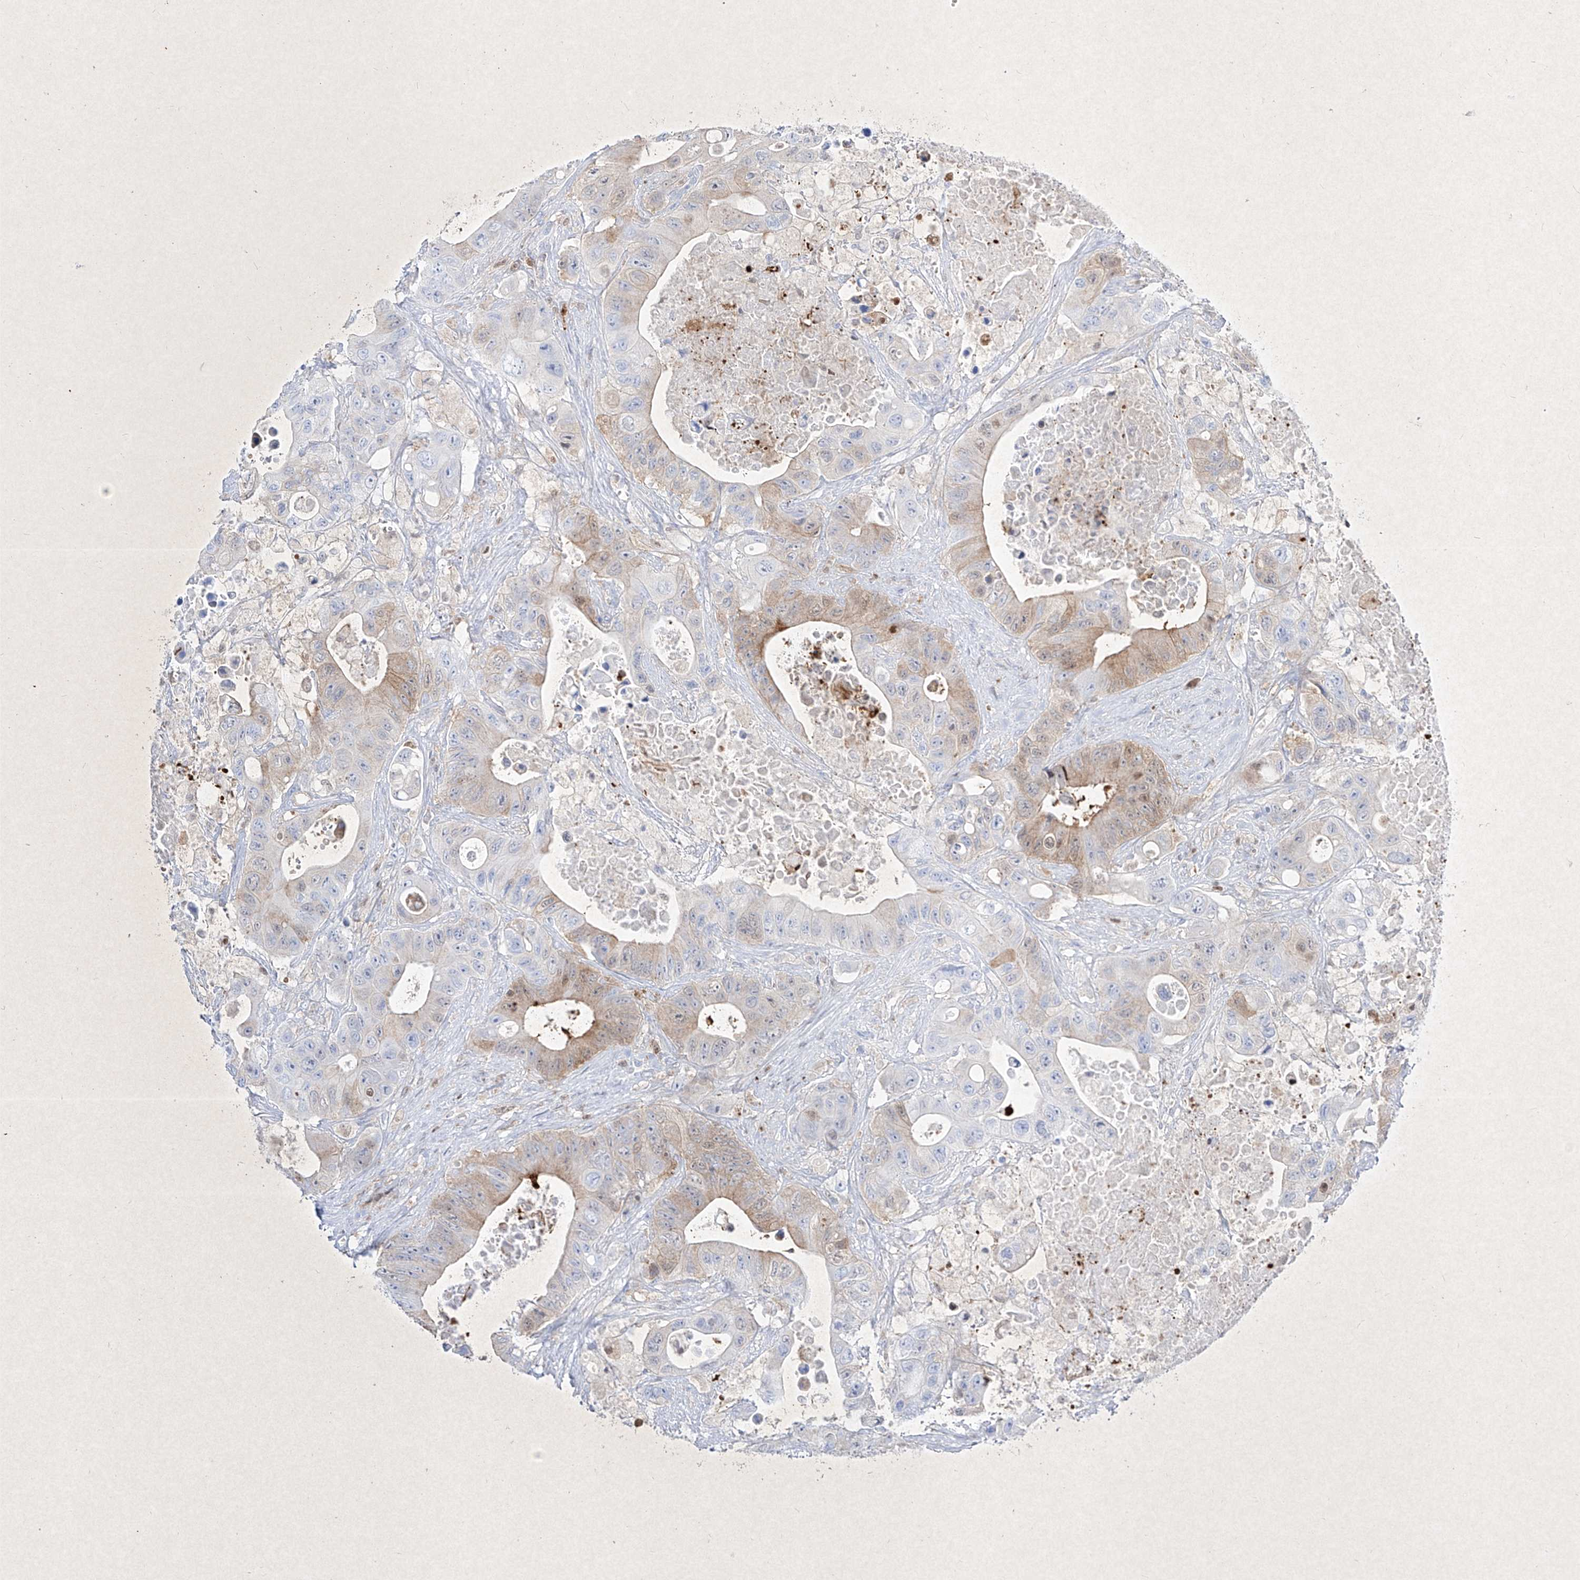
{"staining": {"intensity": "moderate", "quantity": "<25%", "location": "cytoplasmic/membranous,nuclear"}, "tissue": "colorectal cancer", "cell_type": "Tumor cells", "image_type": "cancer", "snomed": [{"axis": "morphology", "description": "Adenocarcinoma, NOS"}, {"axis": "topography", "description": "Colon"}], "caption": "A low amount of moderate cytoplasmic/membranous and nuclear staining is appreciated in about <25% of tumor cells in adenocarcinoma (colorectal) tissue.", "gene": "PSMB10", "patient": {"sex": "female", "age": 46}}